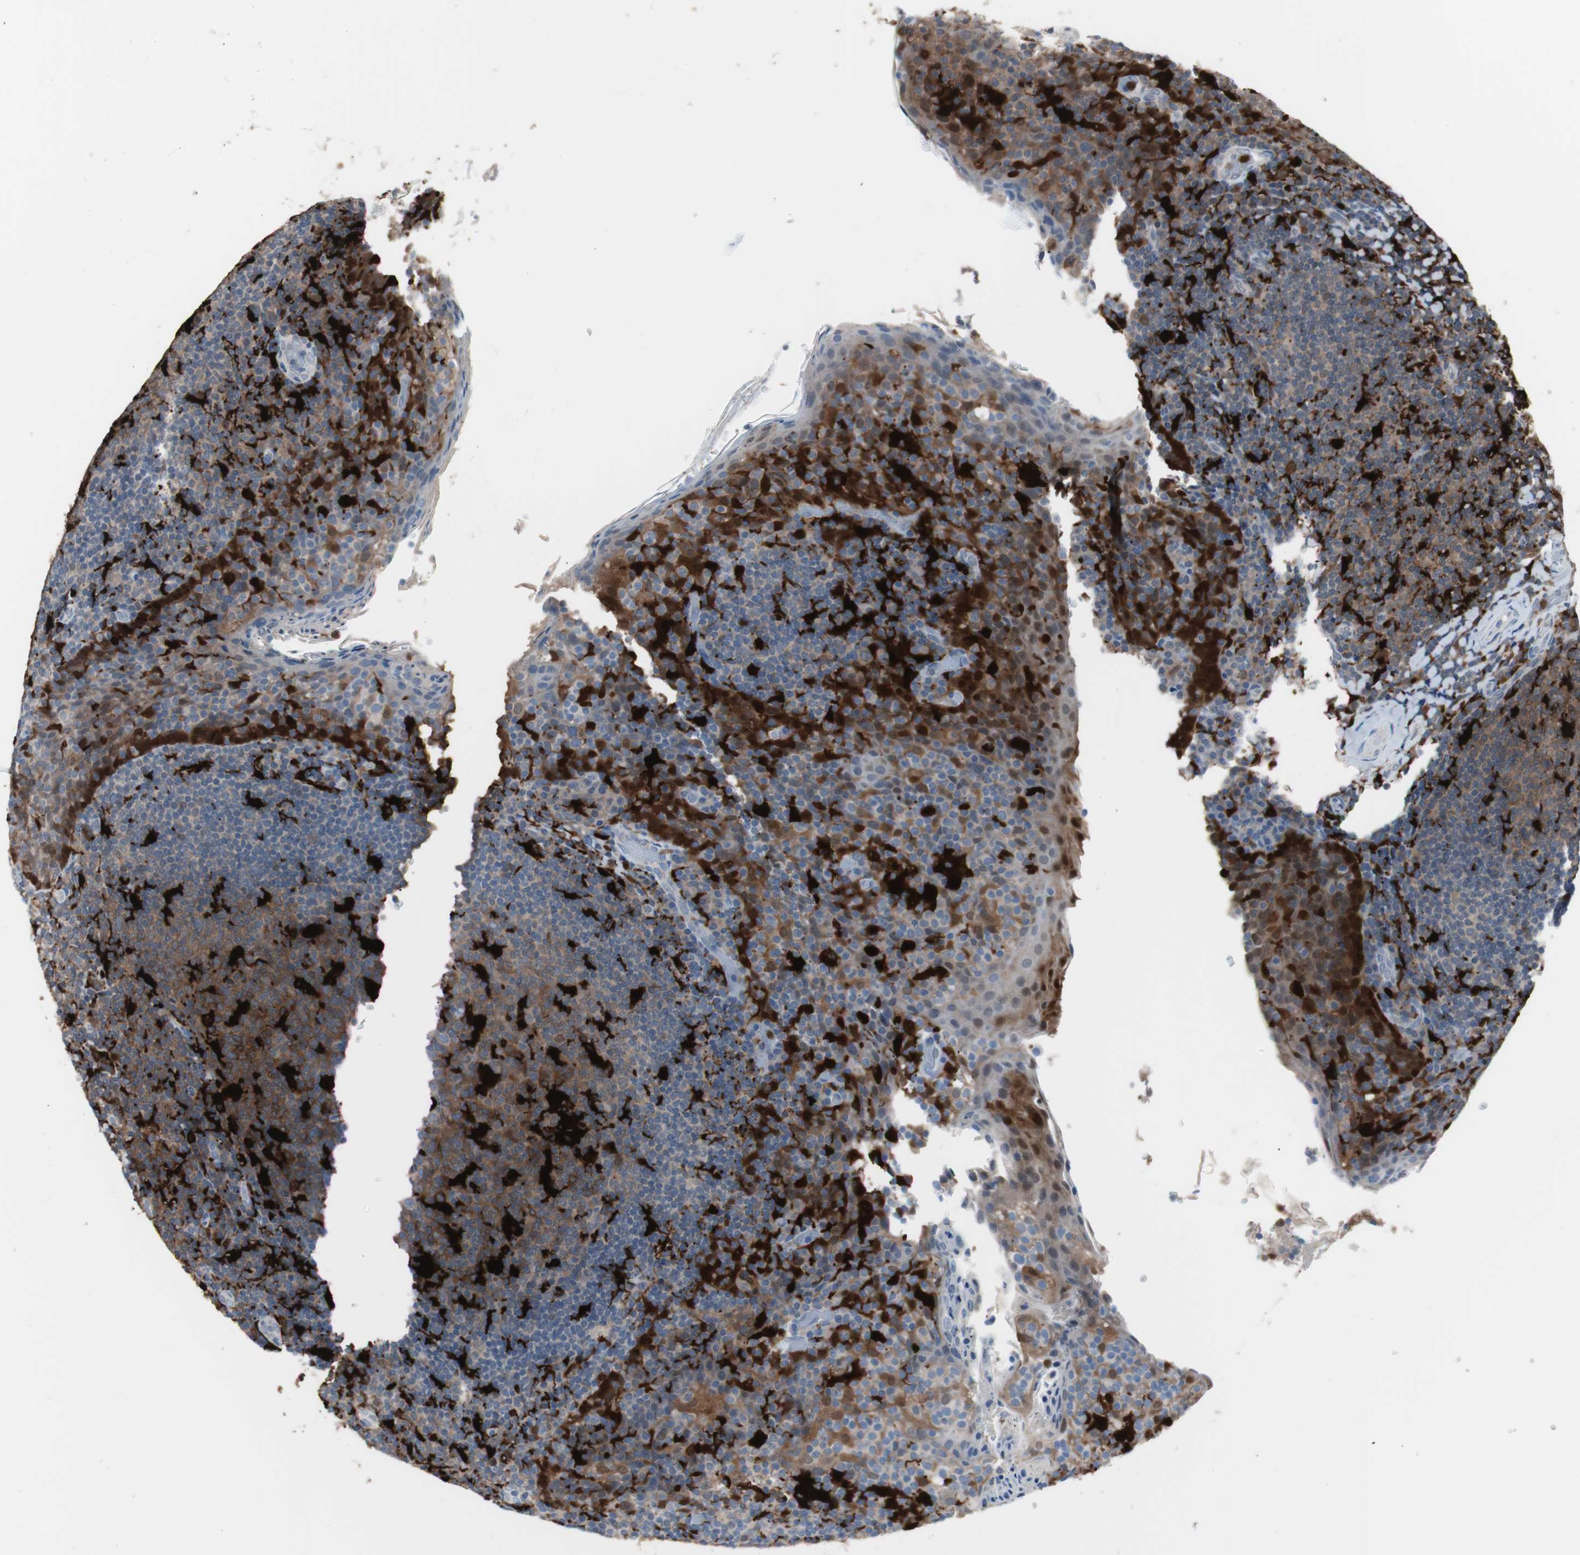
{"staining": {"intensity": "strong", "quantity": "25%-75%", "location": "cytoplasmic/membranous"}, "tissue": "tonsil", "cell_type": "Germinal center cells", "image_type": "normal", "snomed": [{"axis": "morphology", "description": "Normal tissue, NOS"}, {"axis": "topography", "description": "Tonsil"}], "caption": "Unremarkable tonsil shows strong cytoplasmic/membranous expression in approximately 25%-75% of germinal center cells The staining was performed using DAB (3,3'-diaminobenzidine), with brown indicating positive protein expression. Nuclei are stained blue with hematoxylin..", "gene": "IL18", "patient": {"sex": "male", "age": 17}}